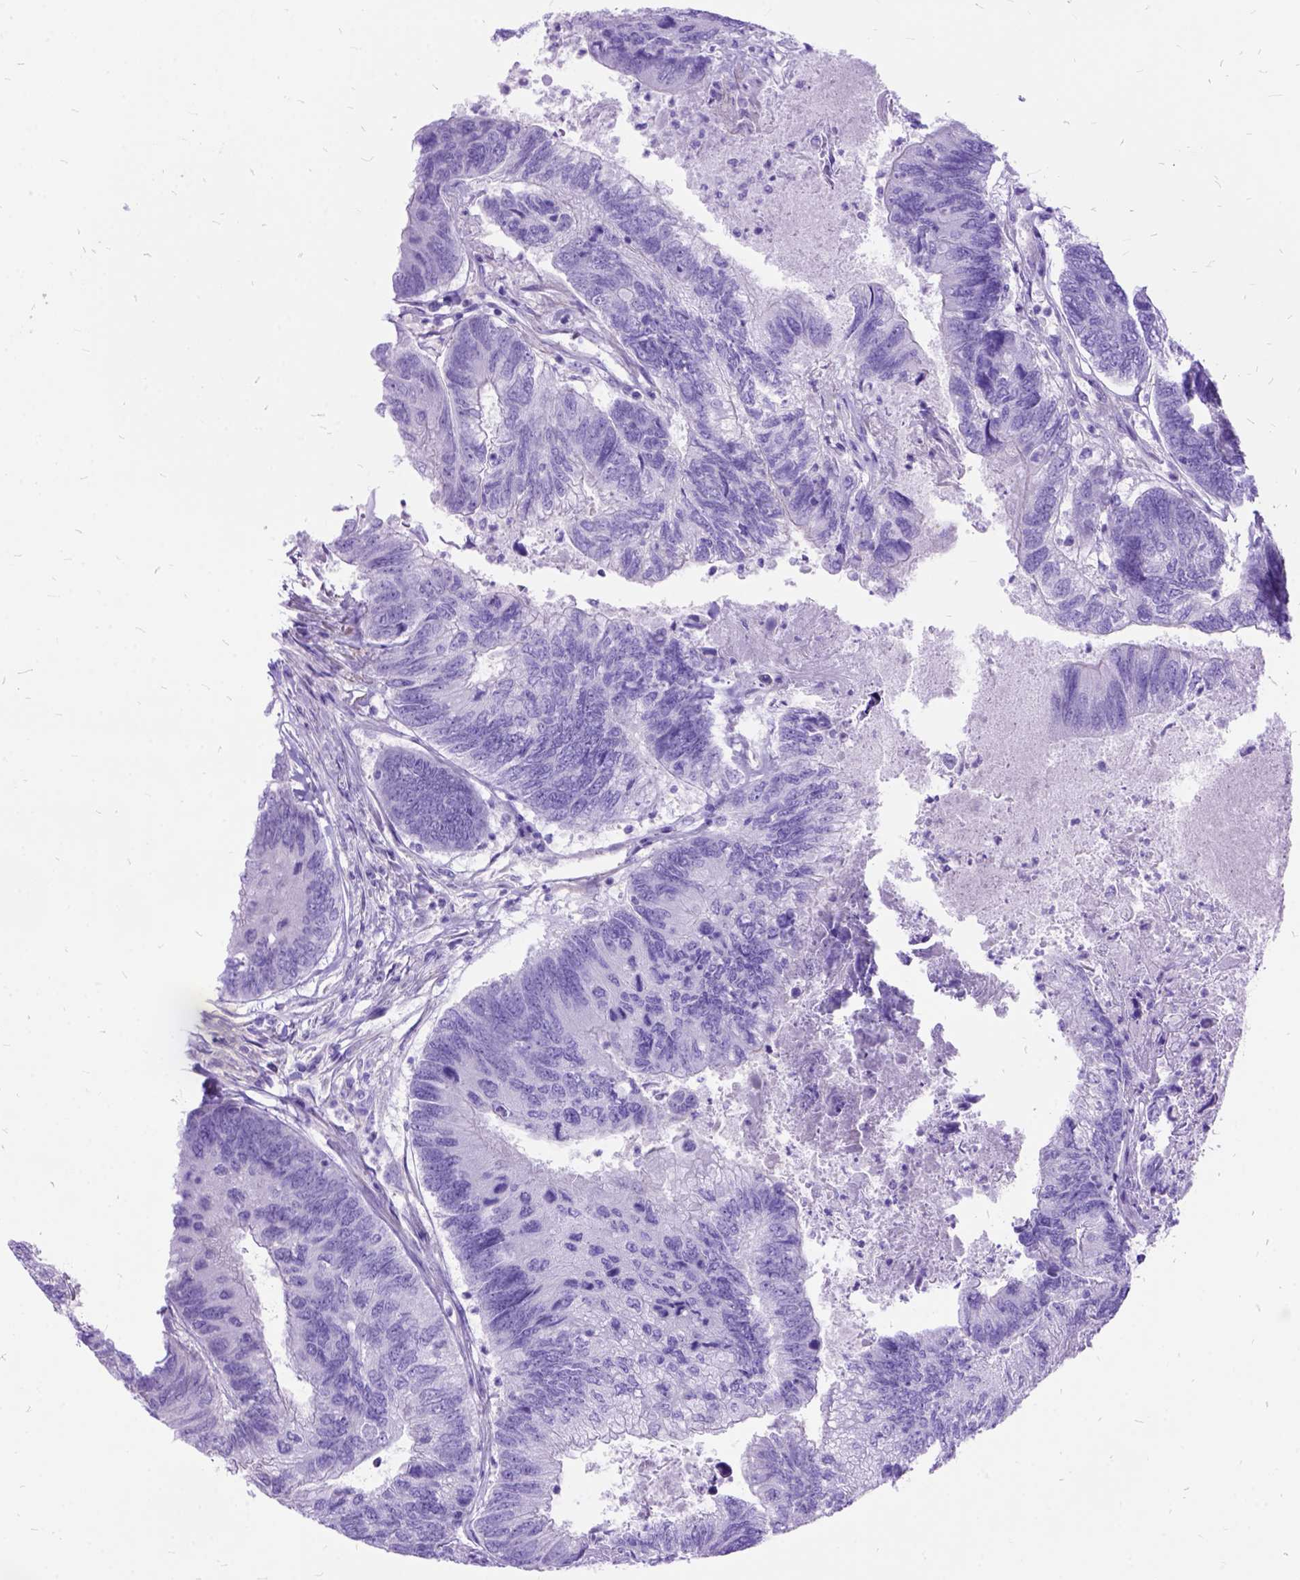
{"staining": {"intensity": "negative", "quantity": "none", "location": "none"}, "tissue": "colorectal cancer", "cell_type": "Tumor cells", "image_type": "cancer", "snomed": [{"axis": "morphology", "description": "Adenocarcinoma, NOS"}, {"axis": "topography", "description": "Colon"}], "caption": "Immunohistochemical staining of human adenocarcinoma (colorectal) demonstrates no significant positivity in tumor cells.", "gene": "ARL9", "patient": {"sex": "female", "age": 67}}